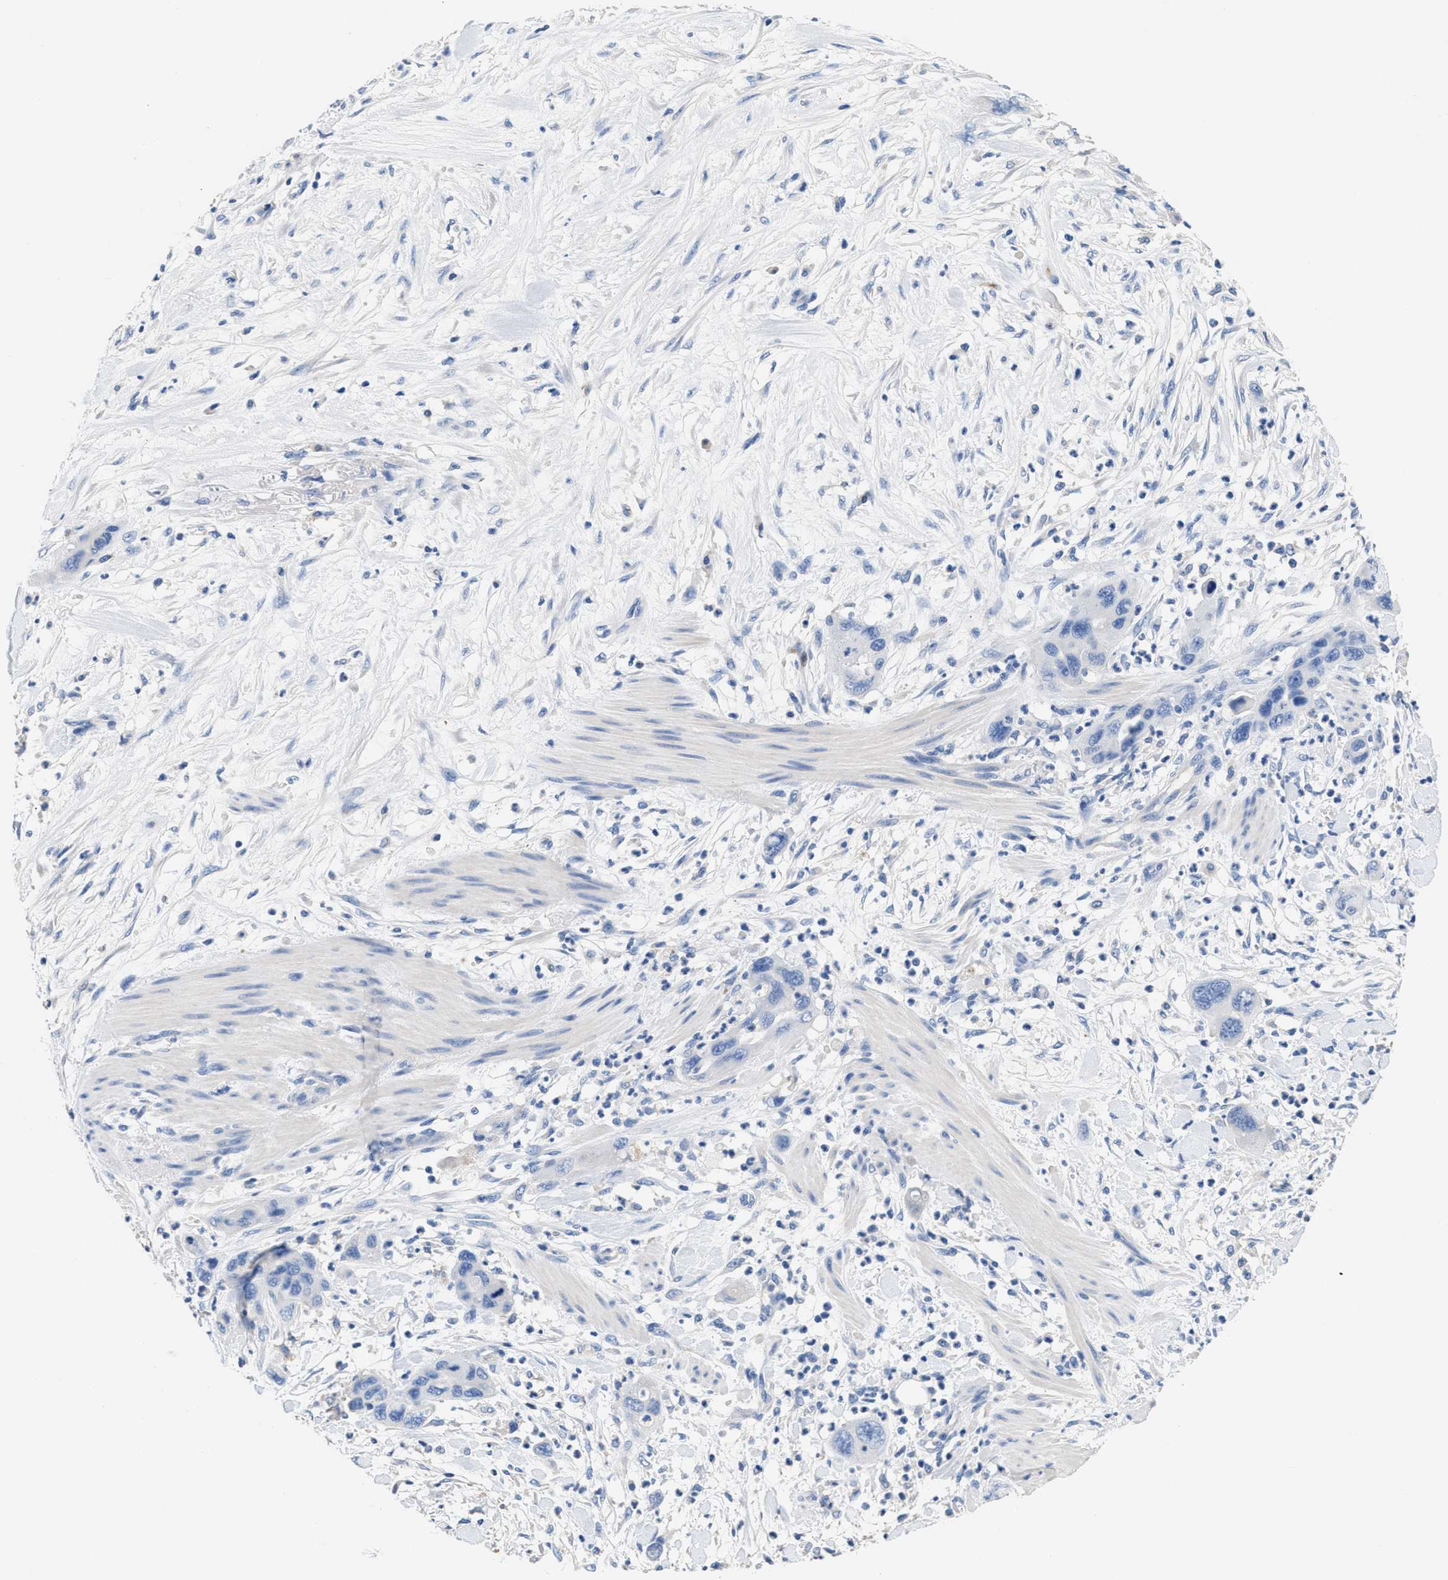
{"staining": {"intensity": "negative", "quantity": "none", "location": "none"}, "tissue": "pancreatic cancer", "cell_type": "Tumor cells", "image_type": "cancer", "snomed": [{"axis": "morphology", "description": "Adenocarcinoma, NOS"}, {"axis": "topography", "description": "Pancreas"}], "caption": "Immunohistochemical staining of adenocarcinoma (pancreatic) displays no significant staining in tumor cells.", "gene": "SLFN13", "patient": {"sex": "female", "age": 71}}